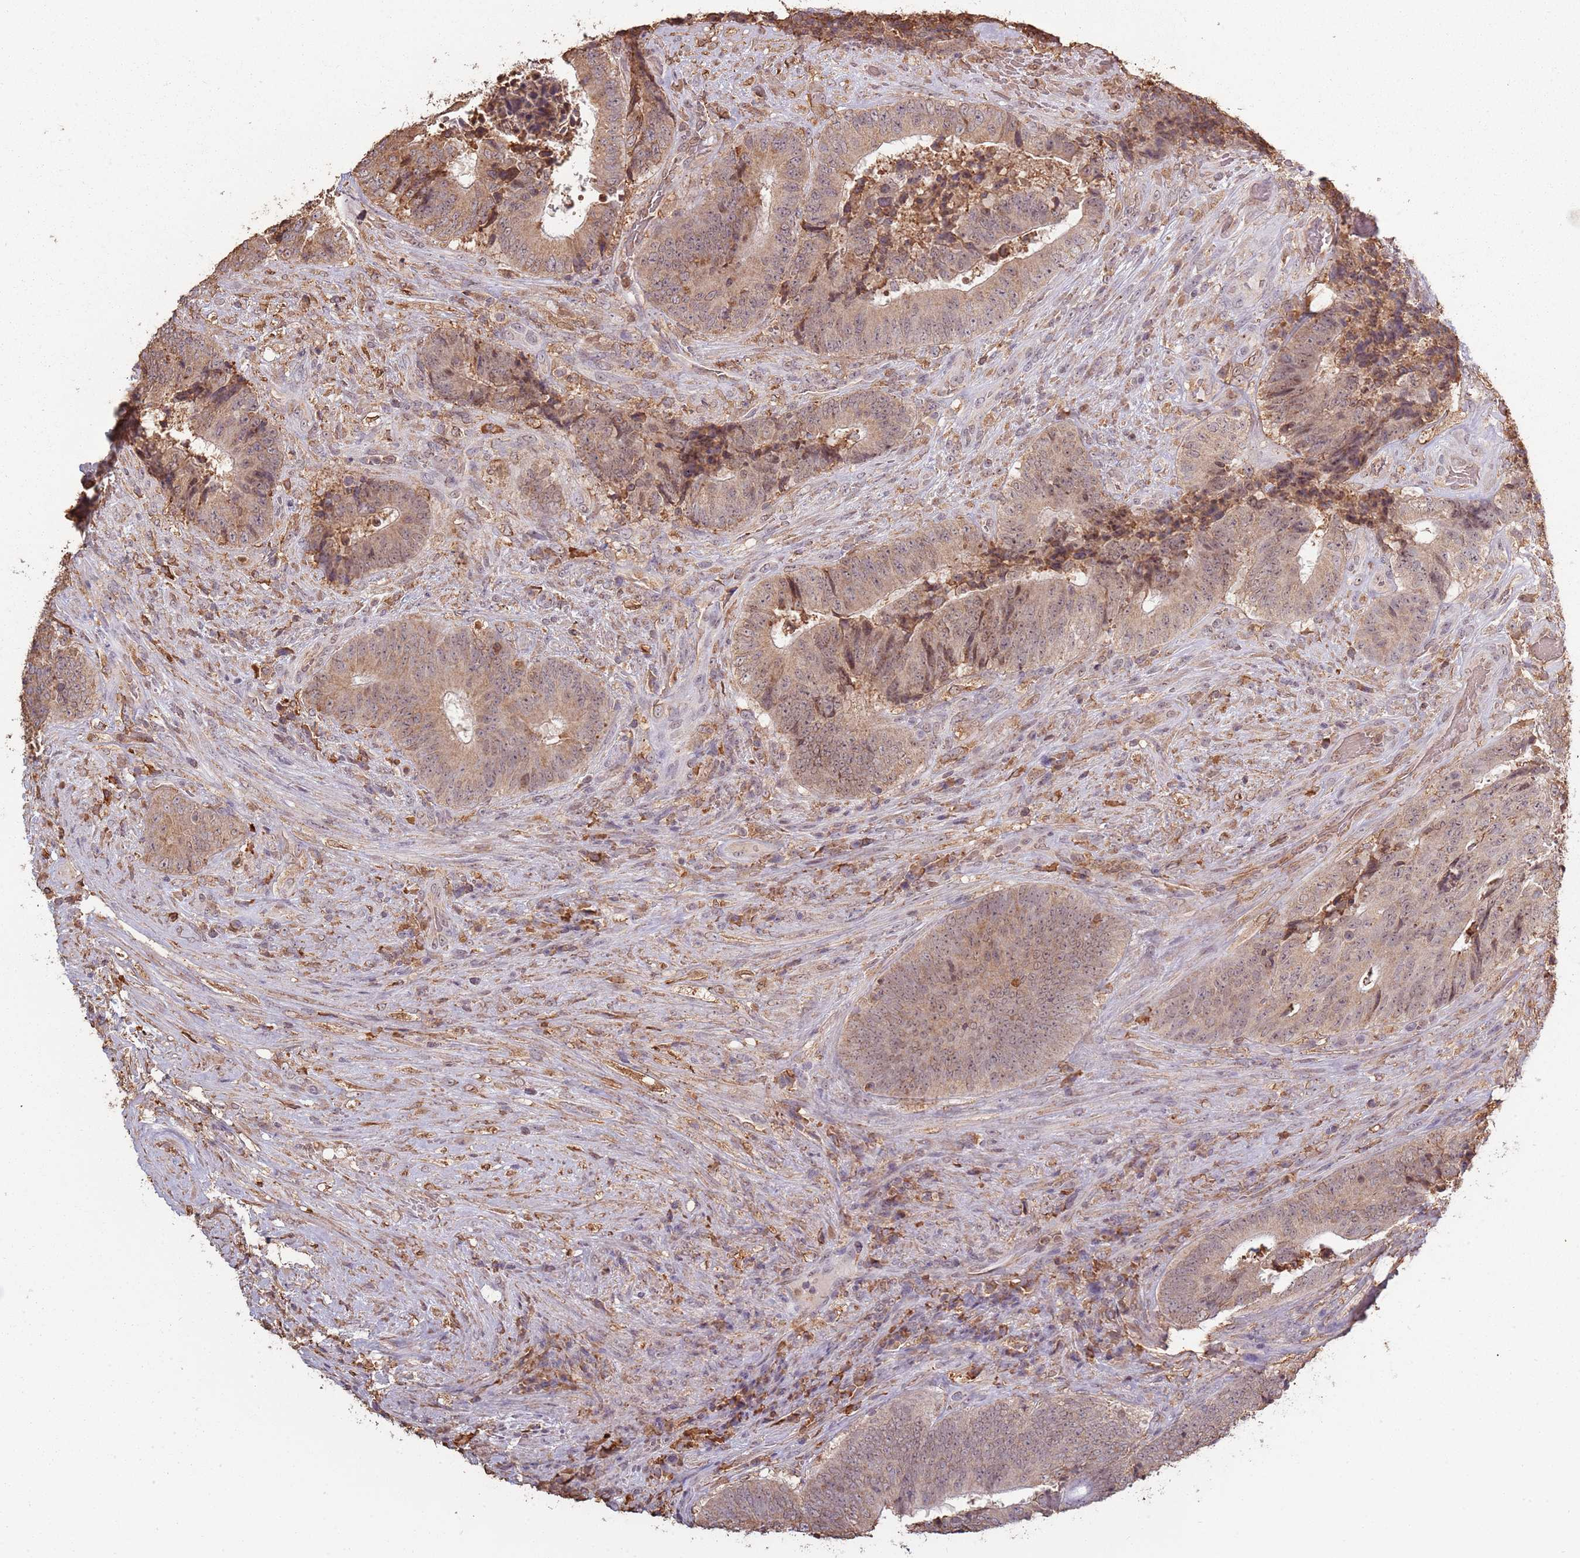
{"staining": {"intensity": "weak", "quantity": ">75%", "location": "cytoplasmic/membranous,nuclear"}, "tissue": "colorectal cancer", "cell_type": "Tumor cells", "image_type": "cancer", "snomed": [{"axis": "morphology", "description": "Adenocarcinoma, NOS"}, {"axis": "topography", "description": "Rectum"}], "caption": "A micrograph of human adenocarcinoma (colorectal) stained for a protein displays weak cytoplasmic/membranous and nuclear brown staining in tumor cells.", "gene": "ATOSB", "patient": {"sex": "male", "age": 72}}